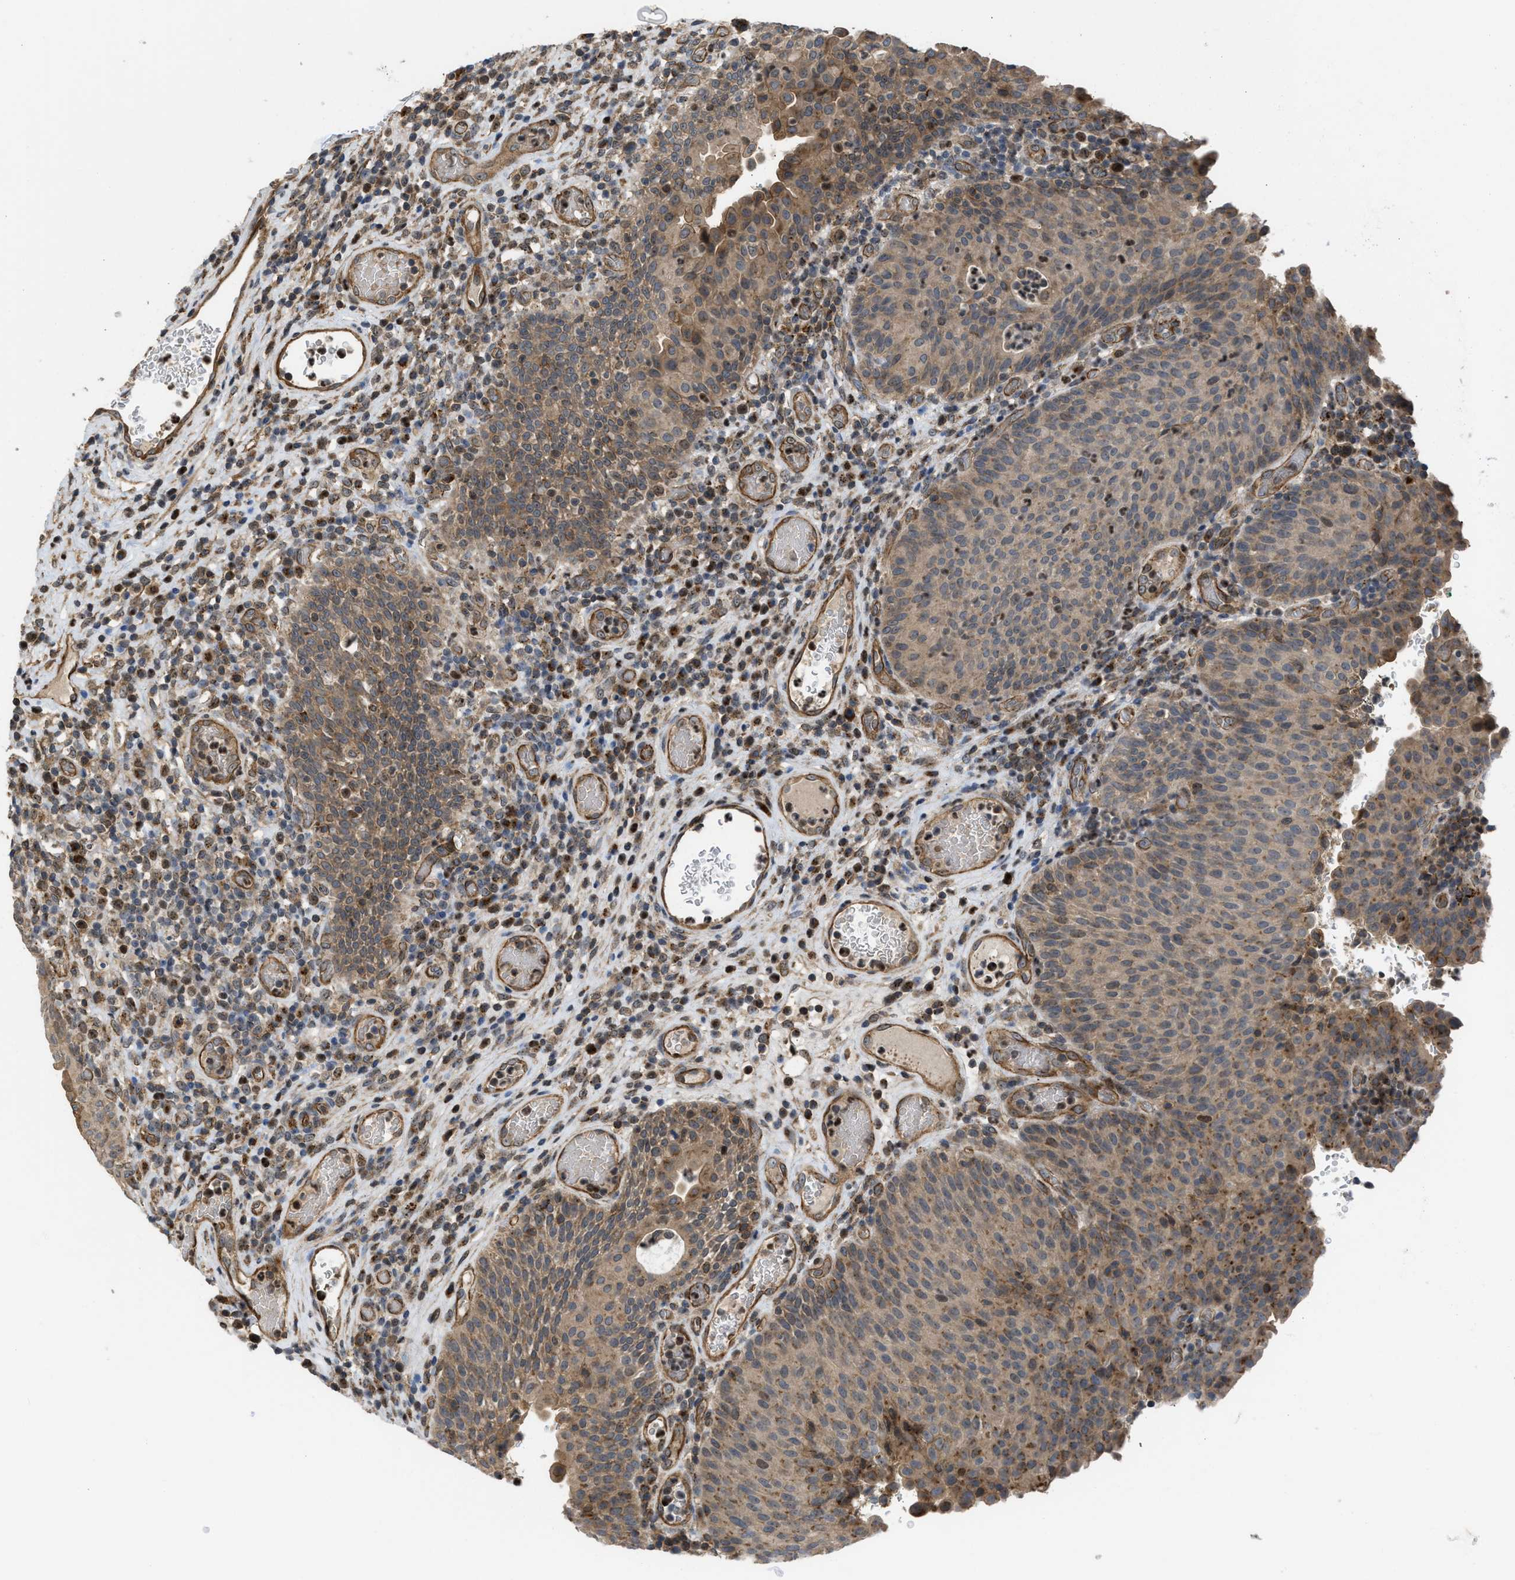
{"staining": {"intensity": "moderate", "quantity": ">75%", "location": "cytoplasmic/membranous"}, "tissue": "urothelial cancer", "cell_type": "Tumor cells", "image_type": "cancer", "snomed": [{"axis": "morphology", "description": "Urothelial carcinoma, Low grade"}, {"axis": "topography", "description": "Urinary bladder"}], "caption": "High-magnification brightfield microscopy of low-grade urothelial carcinoma stained with DAB (3,3'-diaminobenzidine) (brown) and counterstained with hematoxylin (blue). tumor cells exhibit moderate cytoplasmic/membranous positivity is present in about>75% of cells.", "gene": "GPATCH2L", "patient": {"sex": "female", "age": 75}}